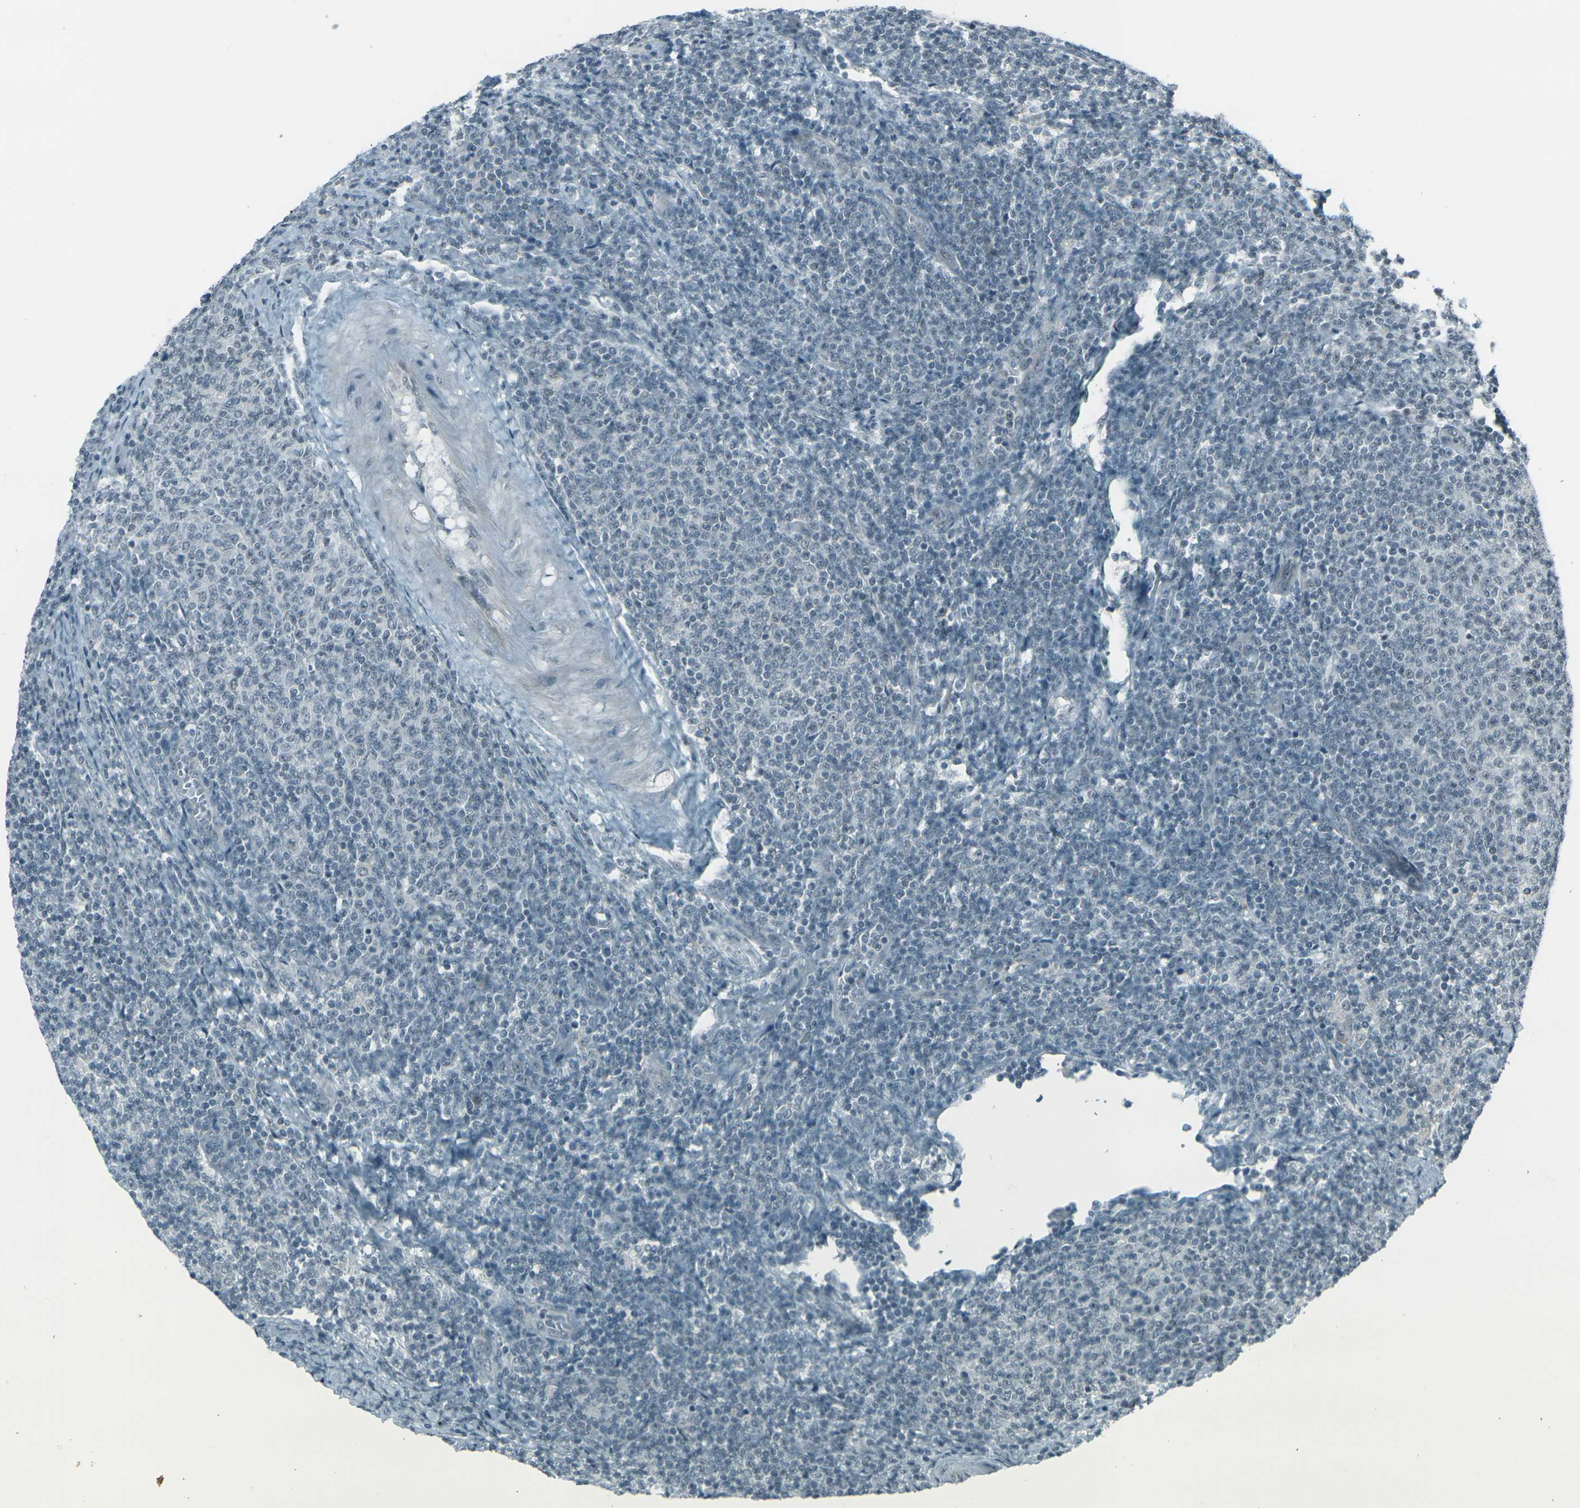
{"staining": {"intensity": "negative", "quantity": "none", "location": "none"}, "tissue": "lymphoma", "cell_type": "Tumor cells", "image_type": "cancer", "snomed": [{"axis": "morphology", "description": "Malignant lymphoma, non-Hodgkin's type, Low grade"}, {"axis": "topography", "description": "Lymph node"}], "caption": "This is an immunohistochemistry (IHC) image of lymphoma. There is no positivity in tumor cells.", "gene": "GPR19", "patient": {"sex": "male", "age": 66}}